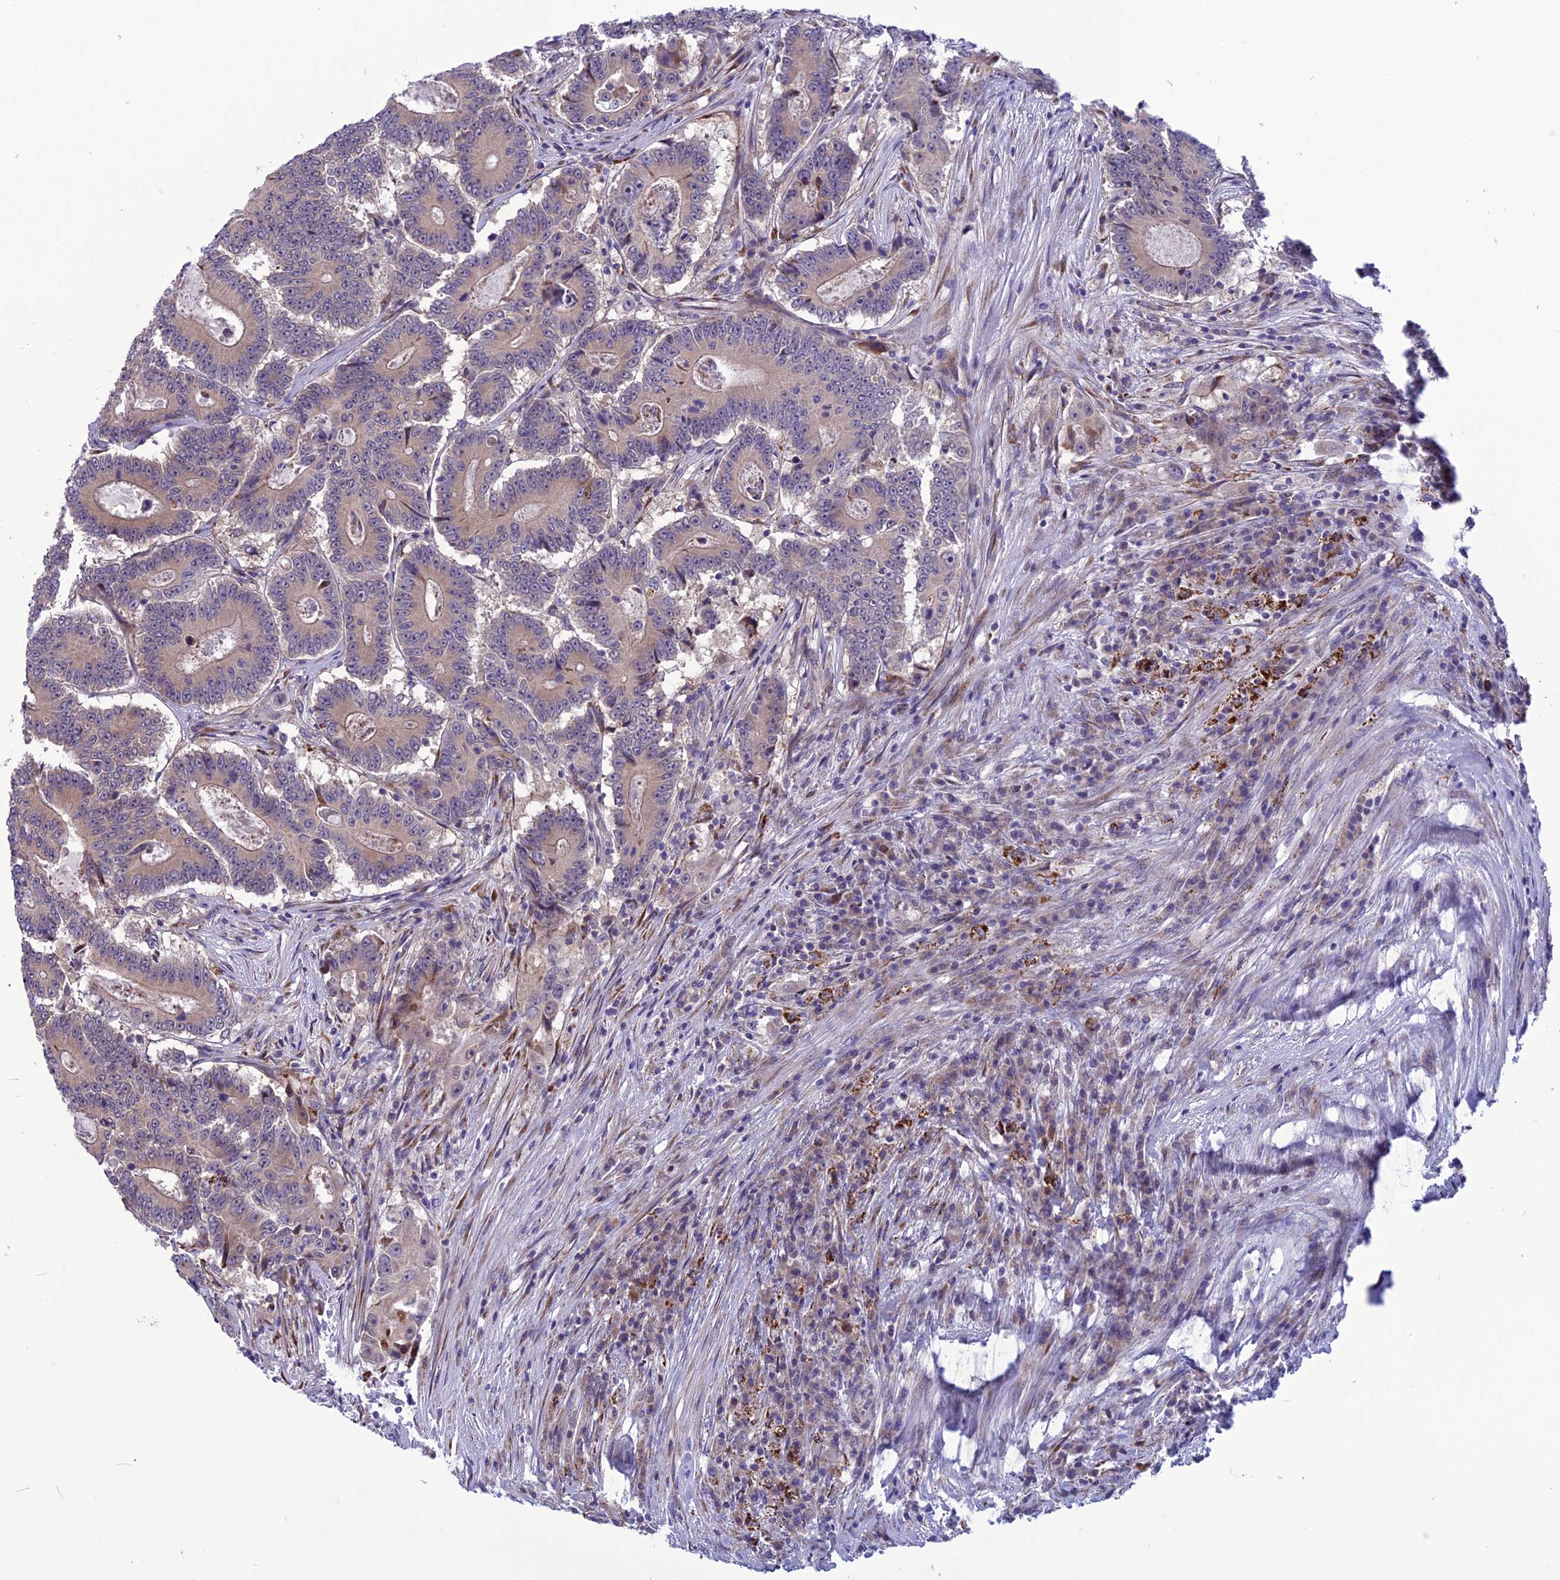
{"staining": {"intensity": "weak", "quantity": ">75%", "location": "cytoplasmic/membranous"}, "tissue": "colorectal cancer", "cell_type": "Tumor cells", "image_type": "cancer", "snomed": [{"axis": "morphology", "description": "Adenocarcinoma, NOS"}, {"axis": "topography", "description": "Colon"}], "caption": "High-magnification brightfield microscopy of colorectal cancer stained with DAB (brown) and counterstained with hematoxylin (blue). tumor cells exhibit weak cytoplasmic/membranous staining is appreciated in approximately>75% of cells.", "gene": "PSMF1", "patient": {"sex": "male", "age": 83}}